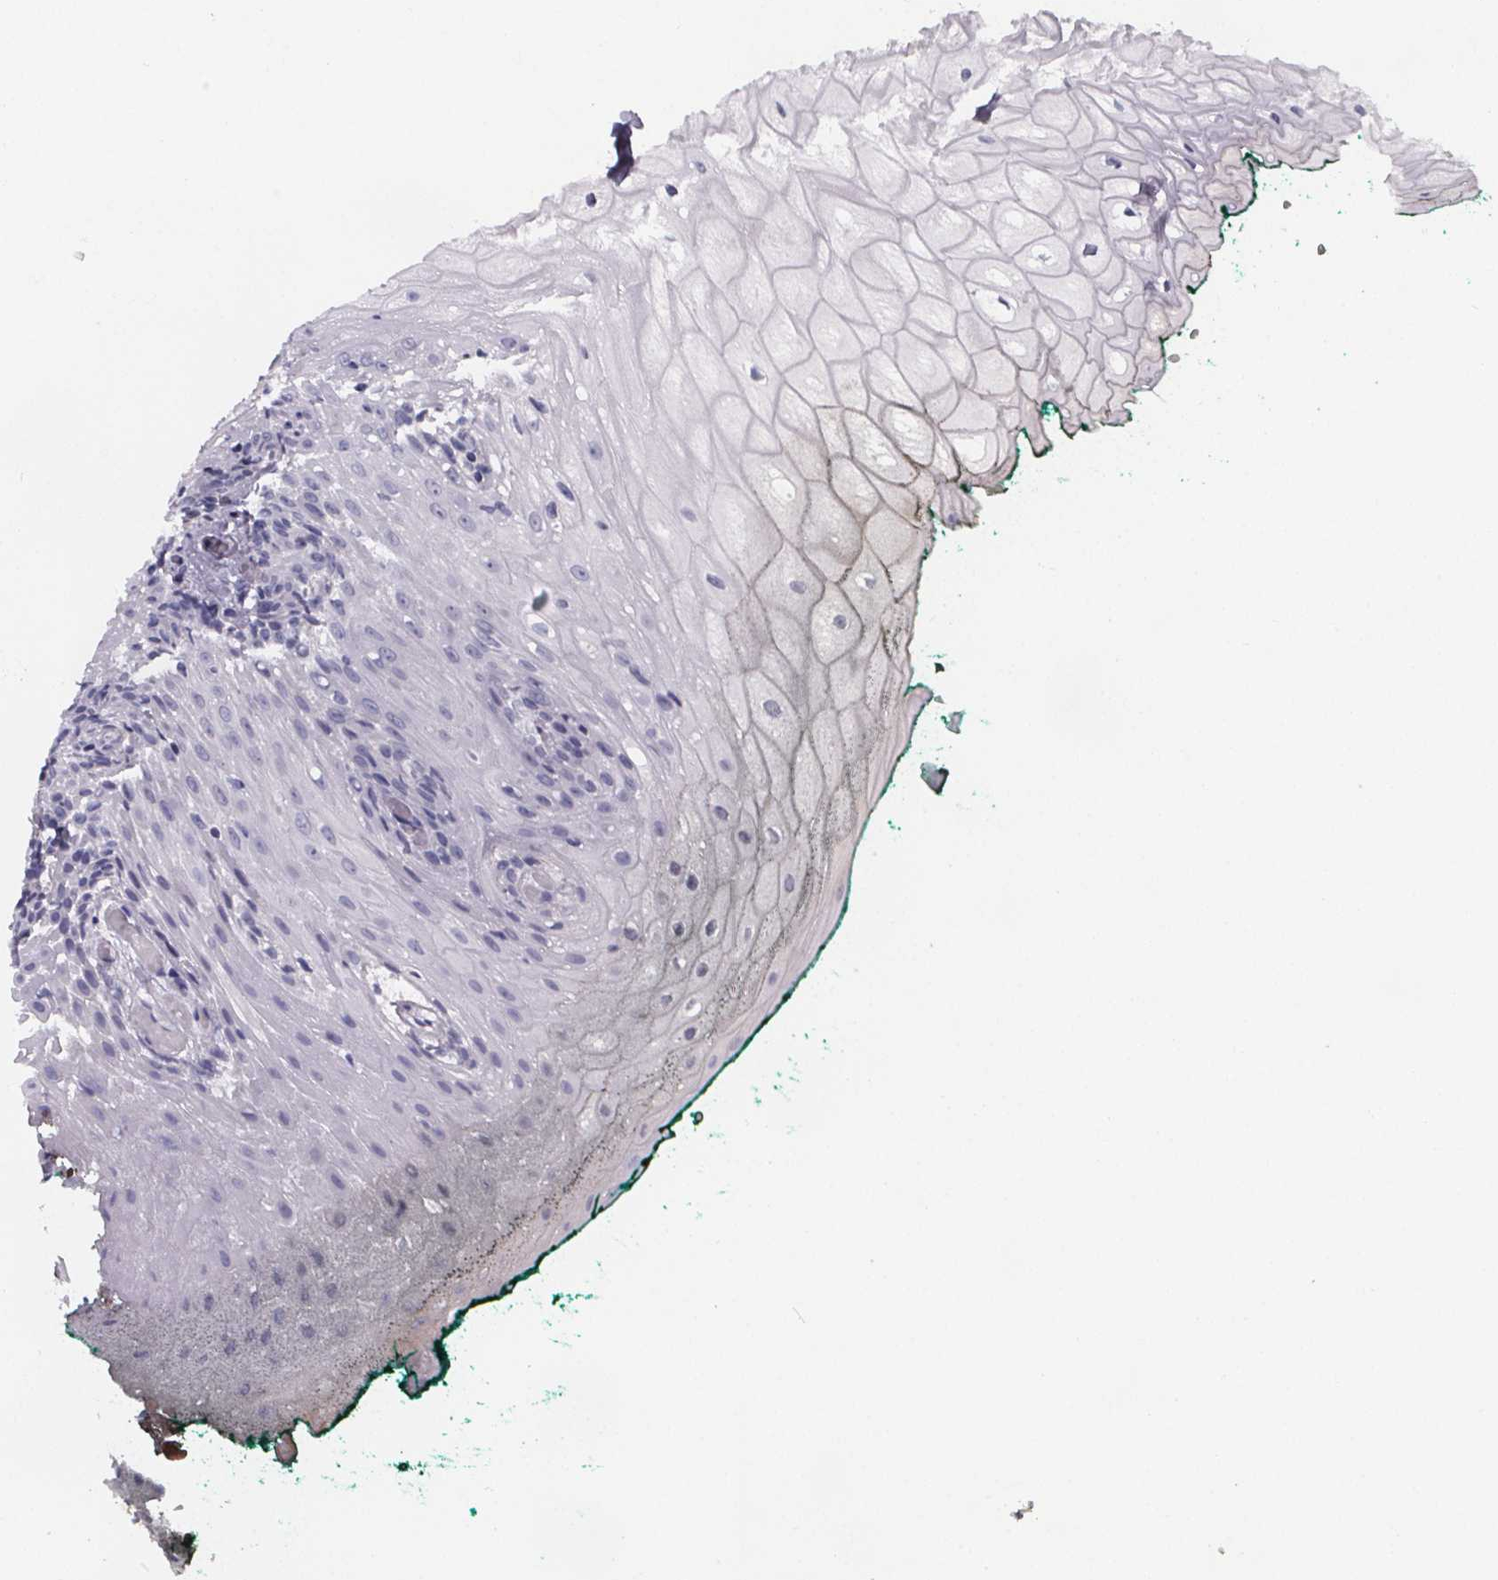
{"staining": {"intensity": "negative", "quantity": "none", "location": "none"}, "tissue": "oral mucosa", "cell_type": "Squamous epithelial cells", "image_type": "normal", "snomed": [{"axis": "morphology", "description": "Normal tissue, NOS"}, {"axis": "topography", "description": "Oral tissue"}, {"axis": "topography", "description": "Head-Neck"}], "caption": "Squamous epithelial cells are negative for brown protein staining in unremarkable oral mucosa. The staining is performed using DAB brown chromogen with nuclei counter-stained in using hematoxylin.", "gene": "PAH", "patient": {"sex": "female", "age": 68}}